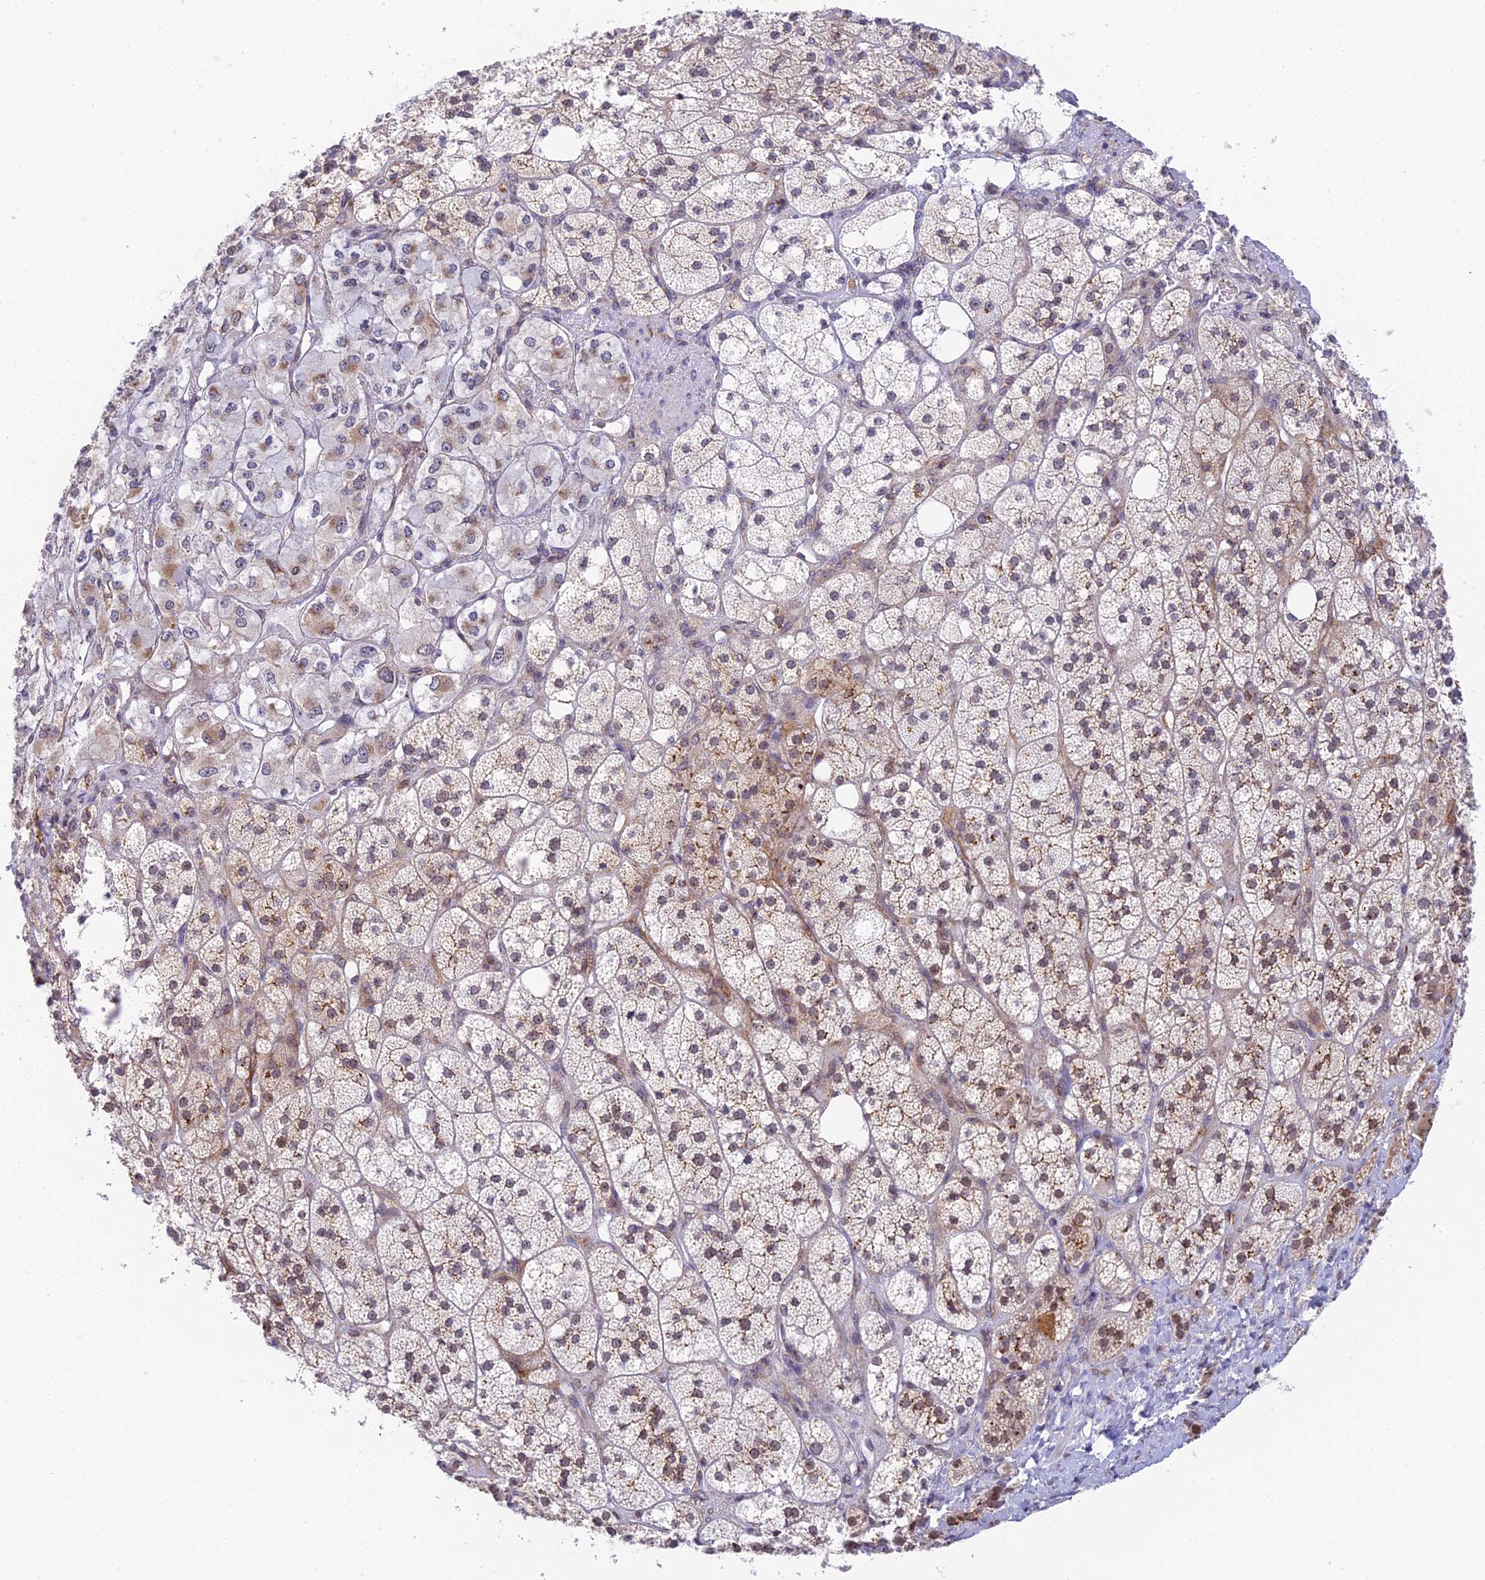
{"staining": {"intensity": "moderate", "quantity": "25%-75%", "location": "cytoplasmic/membranous,nuclear"}, "tissue": "adrenal gland", "cell_type": "Glandular cells", "image_type": "normal", "snomed": [{"axis": "morphology", "description": "Normal tissue, NOS"}, {"axis": "topography", "description": "Adrenal gland"}], "caption": "This is a photomicrograph of IHC staining of benign adrenal gland, which shows moderate expression in the cytoplasmic/membranous,nuclear of glandular cells.", "gene": "HEATR5B", "patient": {"sex": "male", "age": 61}}